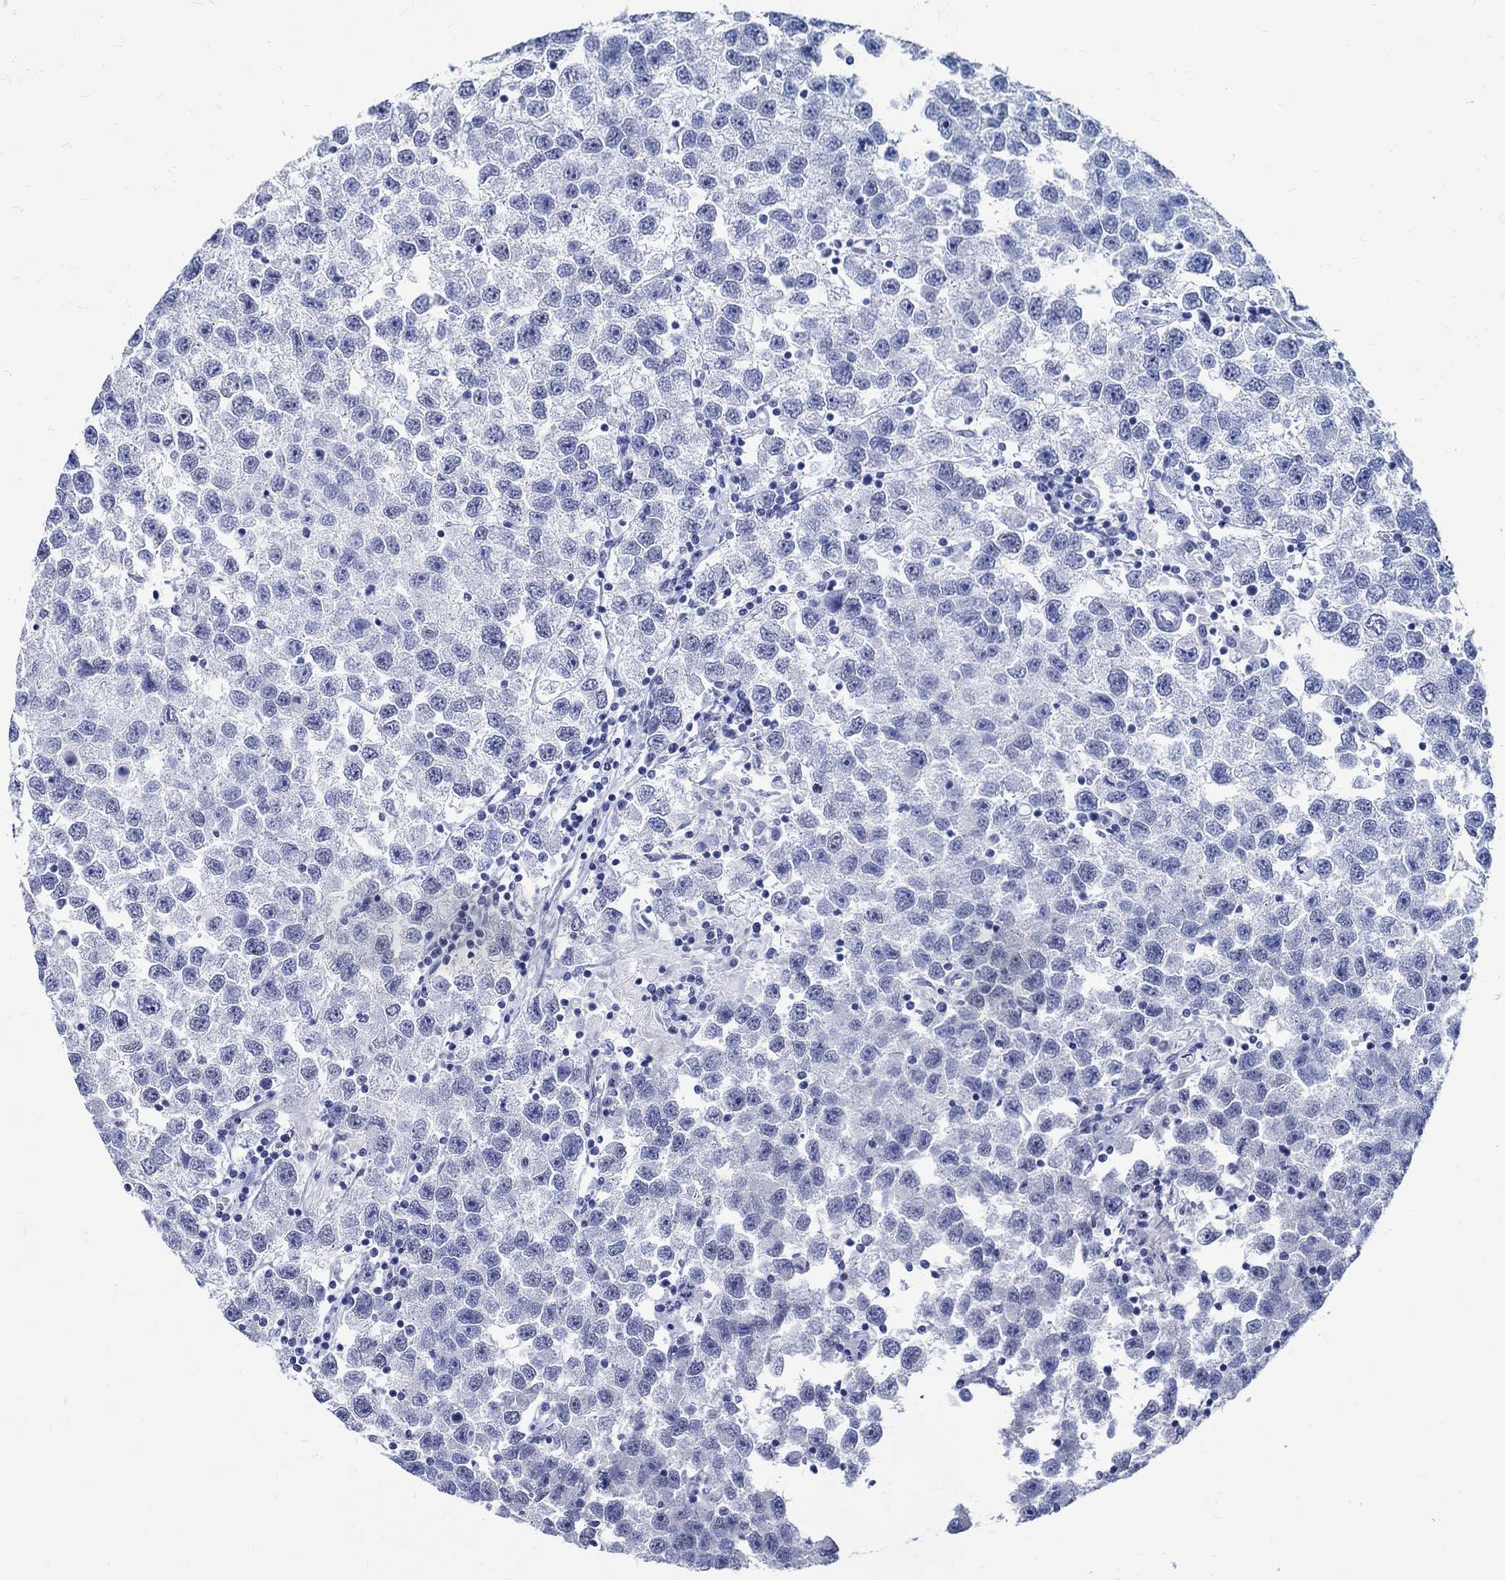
{"staining": {"intensity": "negative", "quantity": "none", "location": "none"}, "tissue": "testis cancer", "cell_type": "Tumor cells", "image_type": "cancer", "snomed": [{"axis": "morphology", "description": "Seminoma, NOS"}, {"axis": "topography", "description": "Testis"}], "caption": "High magnification brightfield microscopy of seminoma (testis) stained with DAB (3,3'-diaminobenzidine) (brown) and counterstained with hematoxylin (blue): tumor cells show no significant staining.", "gene": "TSPAN16", "patient": {"sex": "male", "age": 26}}